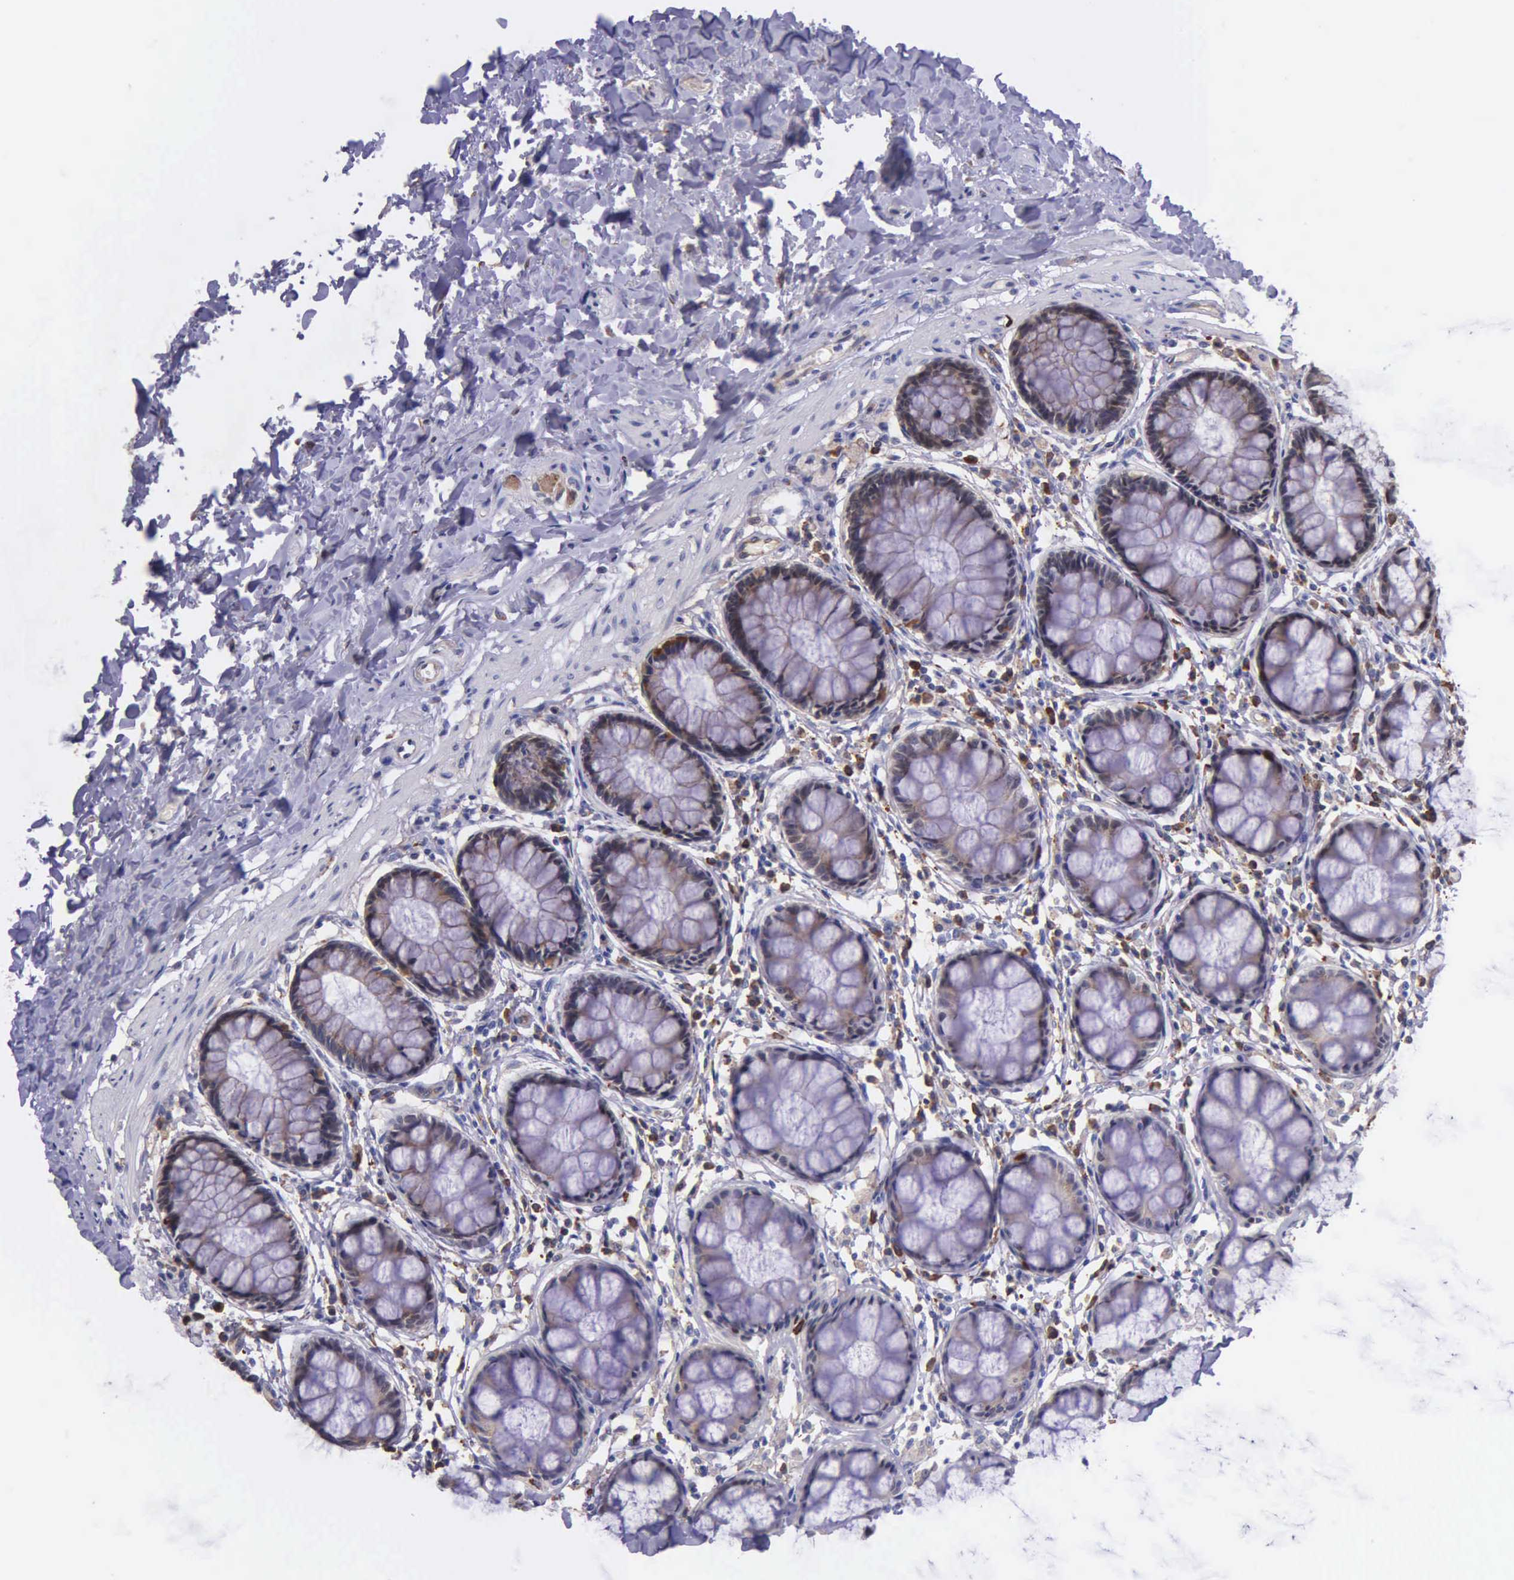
{"staining": {"intensity": "moderate", "quantity": "25%-75%", "location": "cytoplasmic/membranous"}, "tissue": "rectum", "cell_type": "Glandular cells", "image_type": "normal", "snomed": [{"axis": "morphology", "description": "Normal tissue, NOS"}, {"axis": "topography", "description": "Rectum"}], "caption": "Immunohistochemistry (IHC) (DAB (3,3'-diaminobenzidine)) staining of benign rectum exhibits moderate cytoplasmic/membranous protein staining in about 25%-75% of glandular cells.", "gene": "ZC3H12B", "patient": {"sex": "male", "age": 86}}